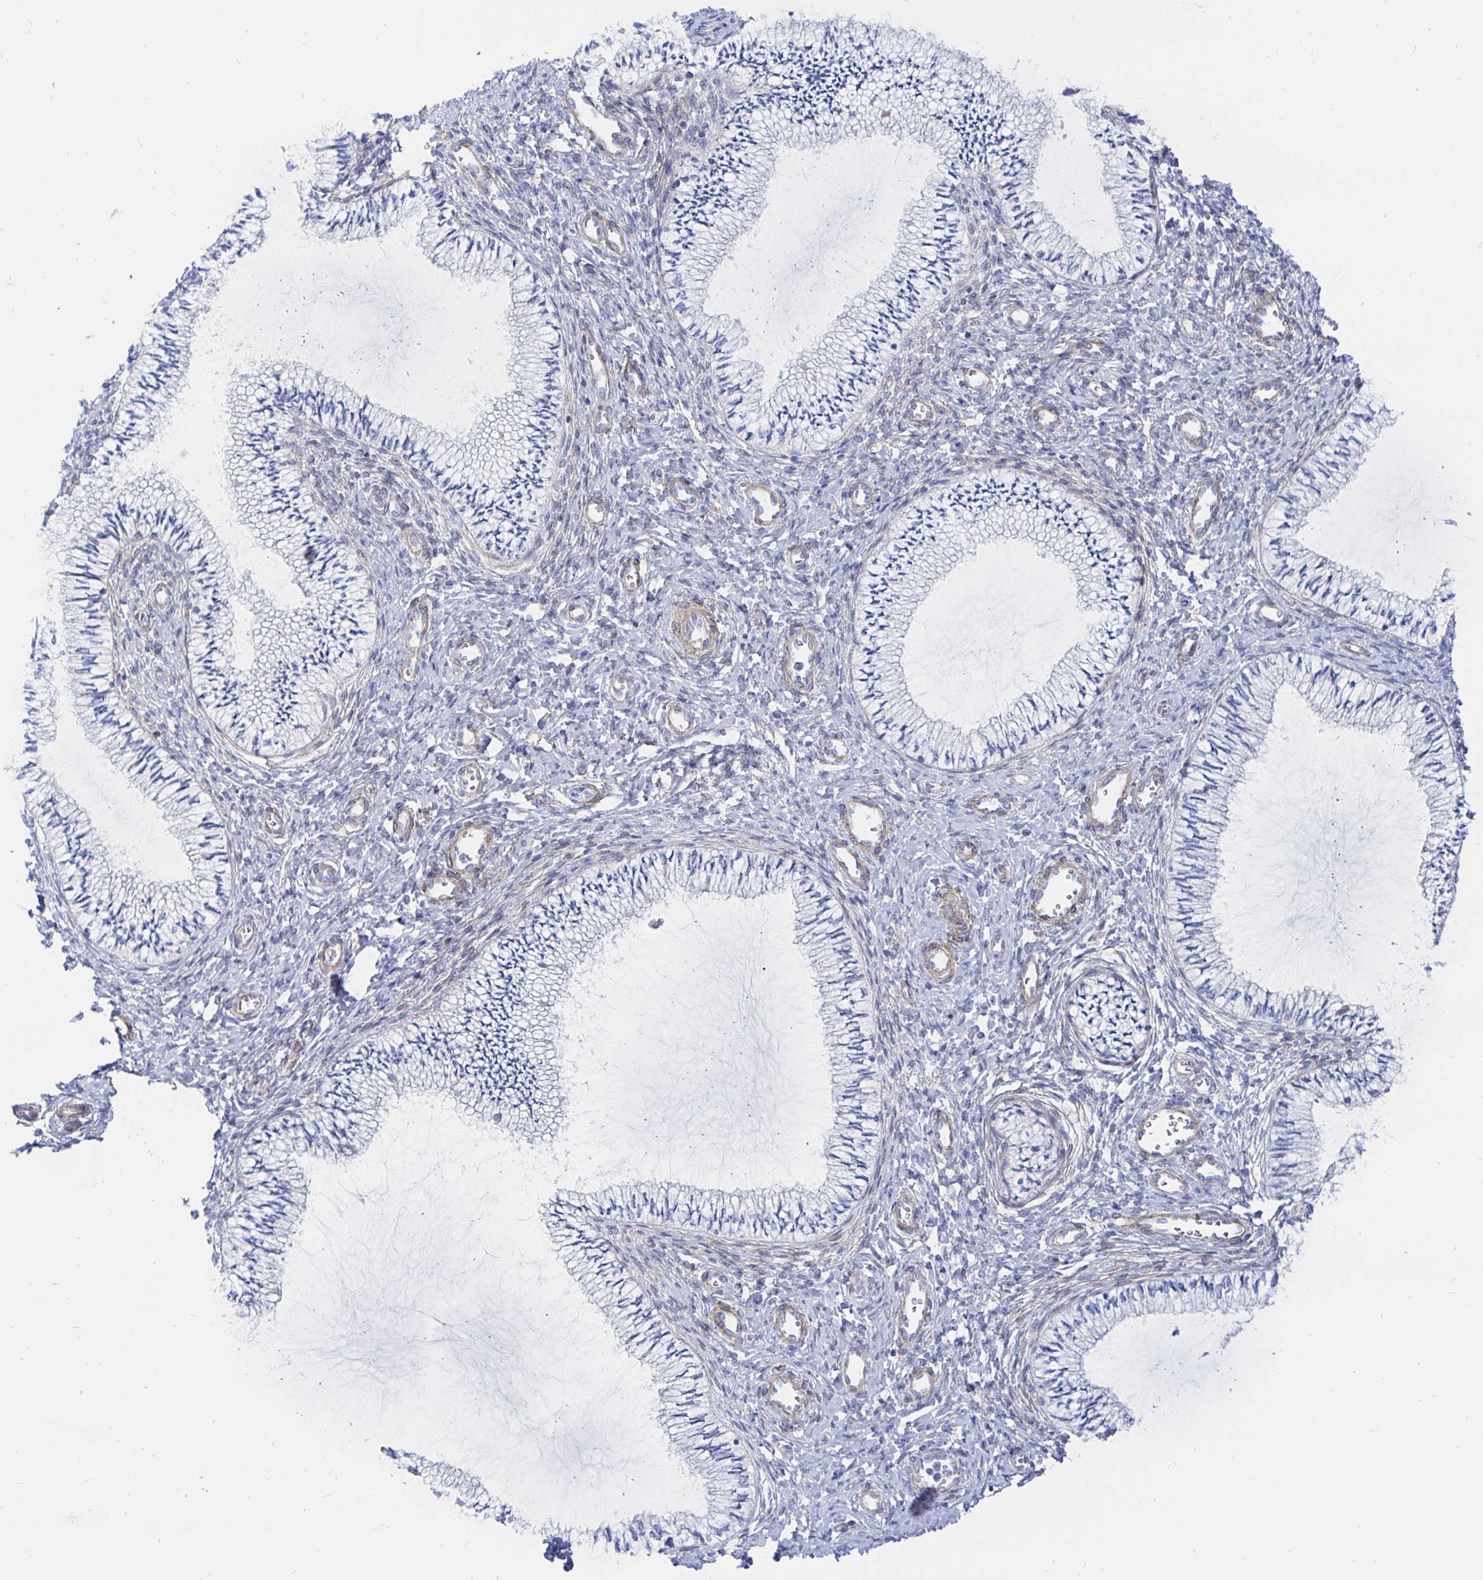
{"staining": {"intensity": "negative", "quantity": "none", "location": "none"}, "tissue": "cervix", "cell_type": "Glandular cells", "image_type": "normal", "snomed": [{"axis": "morphology", "description": "Normal tissue, NOS"}, {"axis": "topography", "description": "Cervix"}], "caption": "This is an IHC image of benign cervix. There is no positivity in glandular cells.", "gene": "COX16", "patient": {"sex": "female", "age": 24}}